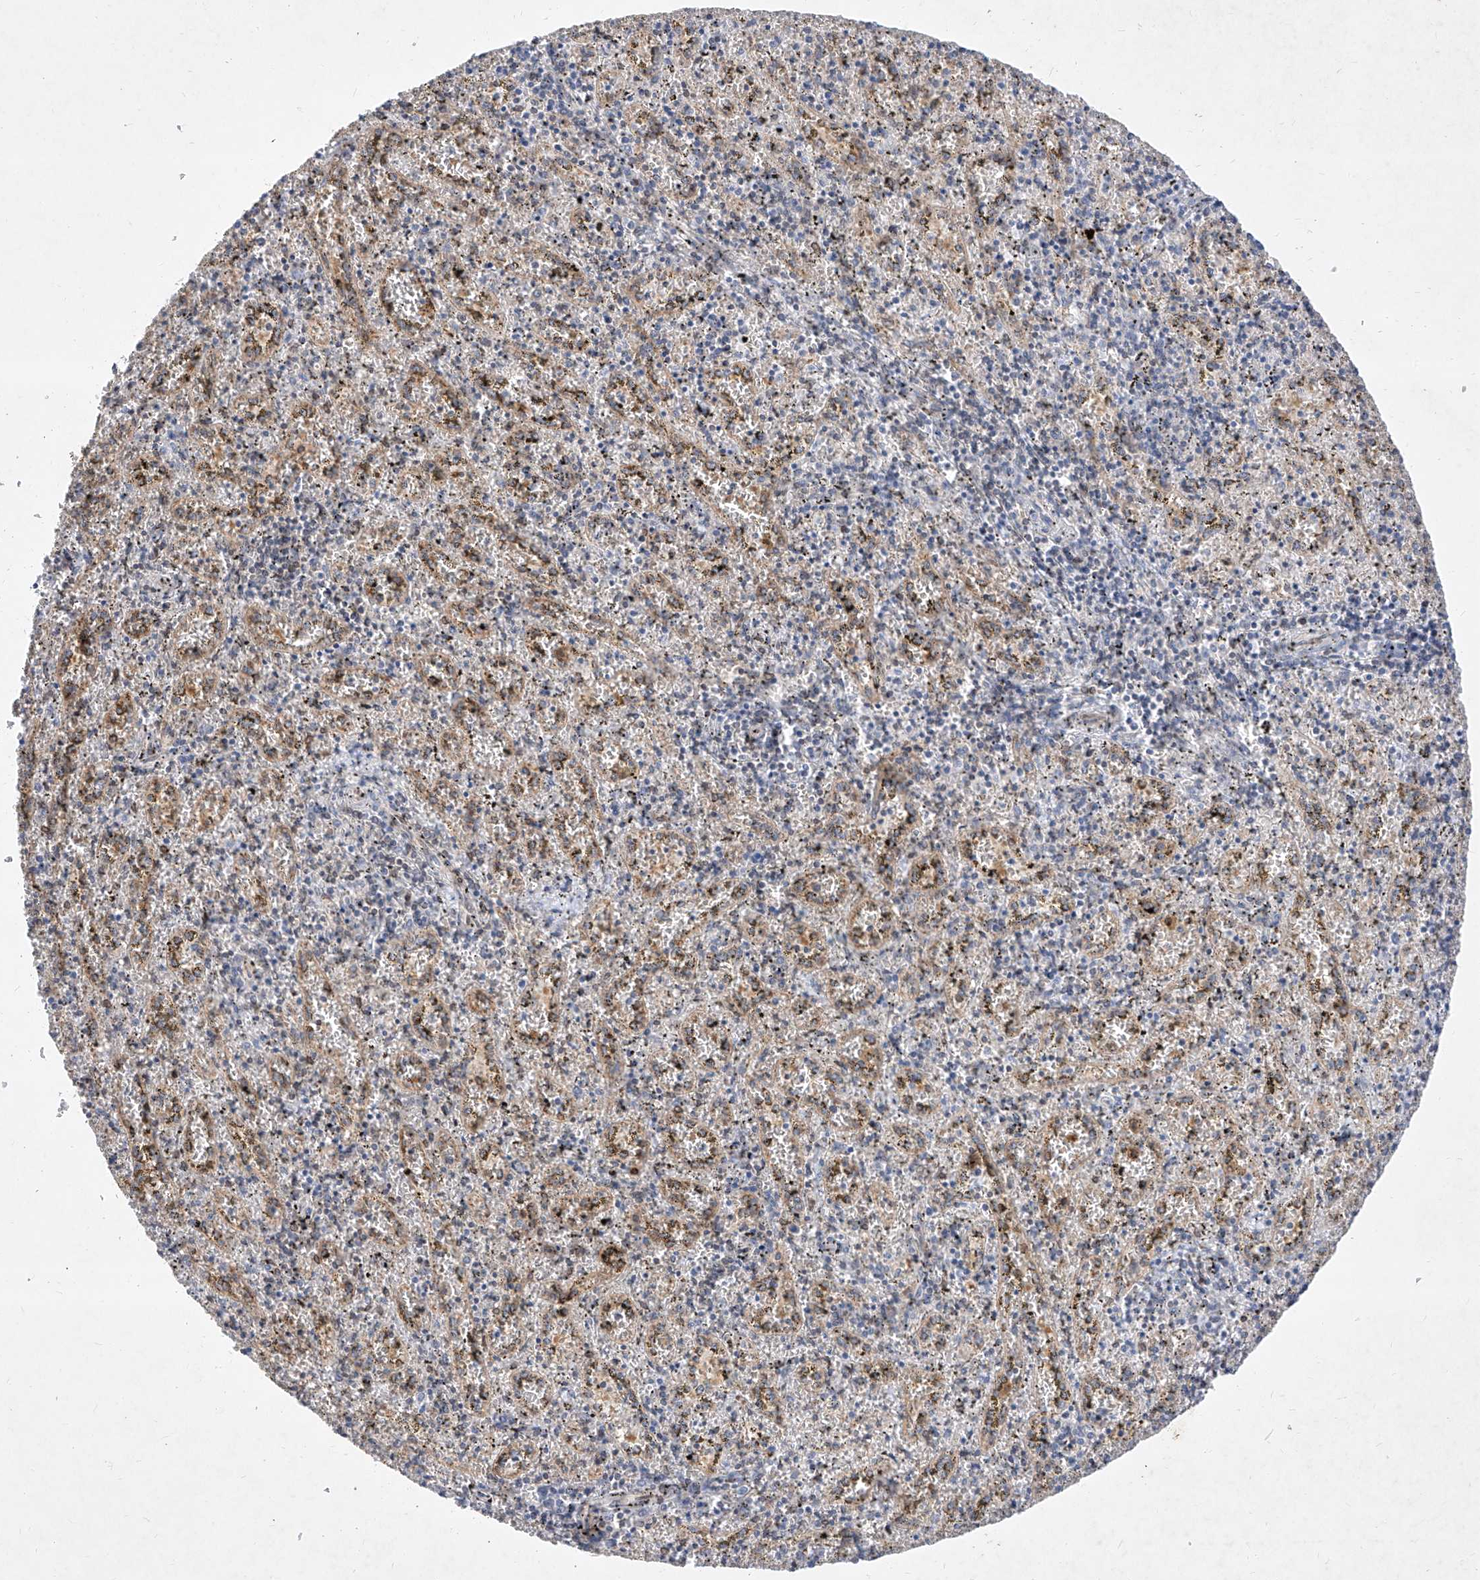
{"staining": {"intensity": "moderate", "quantity": "<25%", "location": "nuclear"}, "tissue": "spleen", "cell_type": "Cells in red pulp", "image_type": "normal", "snomed": [{"axis": "morphology", "description": "Normal tissue, NOS"}, {"axis": "topography", "description": "Spleen"}], "caption": "Immunohistochemical staining of normal spleen displays <25% levels of moderate nuclear protein positivity in about <25% of cells in red pulp.", "gene": "MX2", "patient": {"sex": "male", "age": 11}}